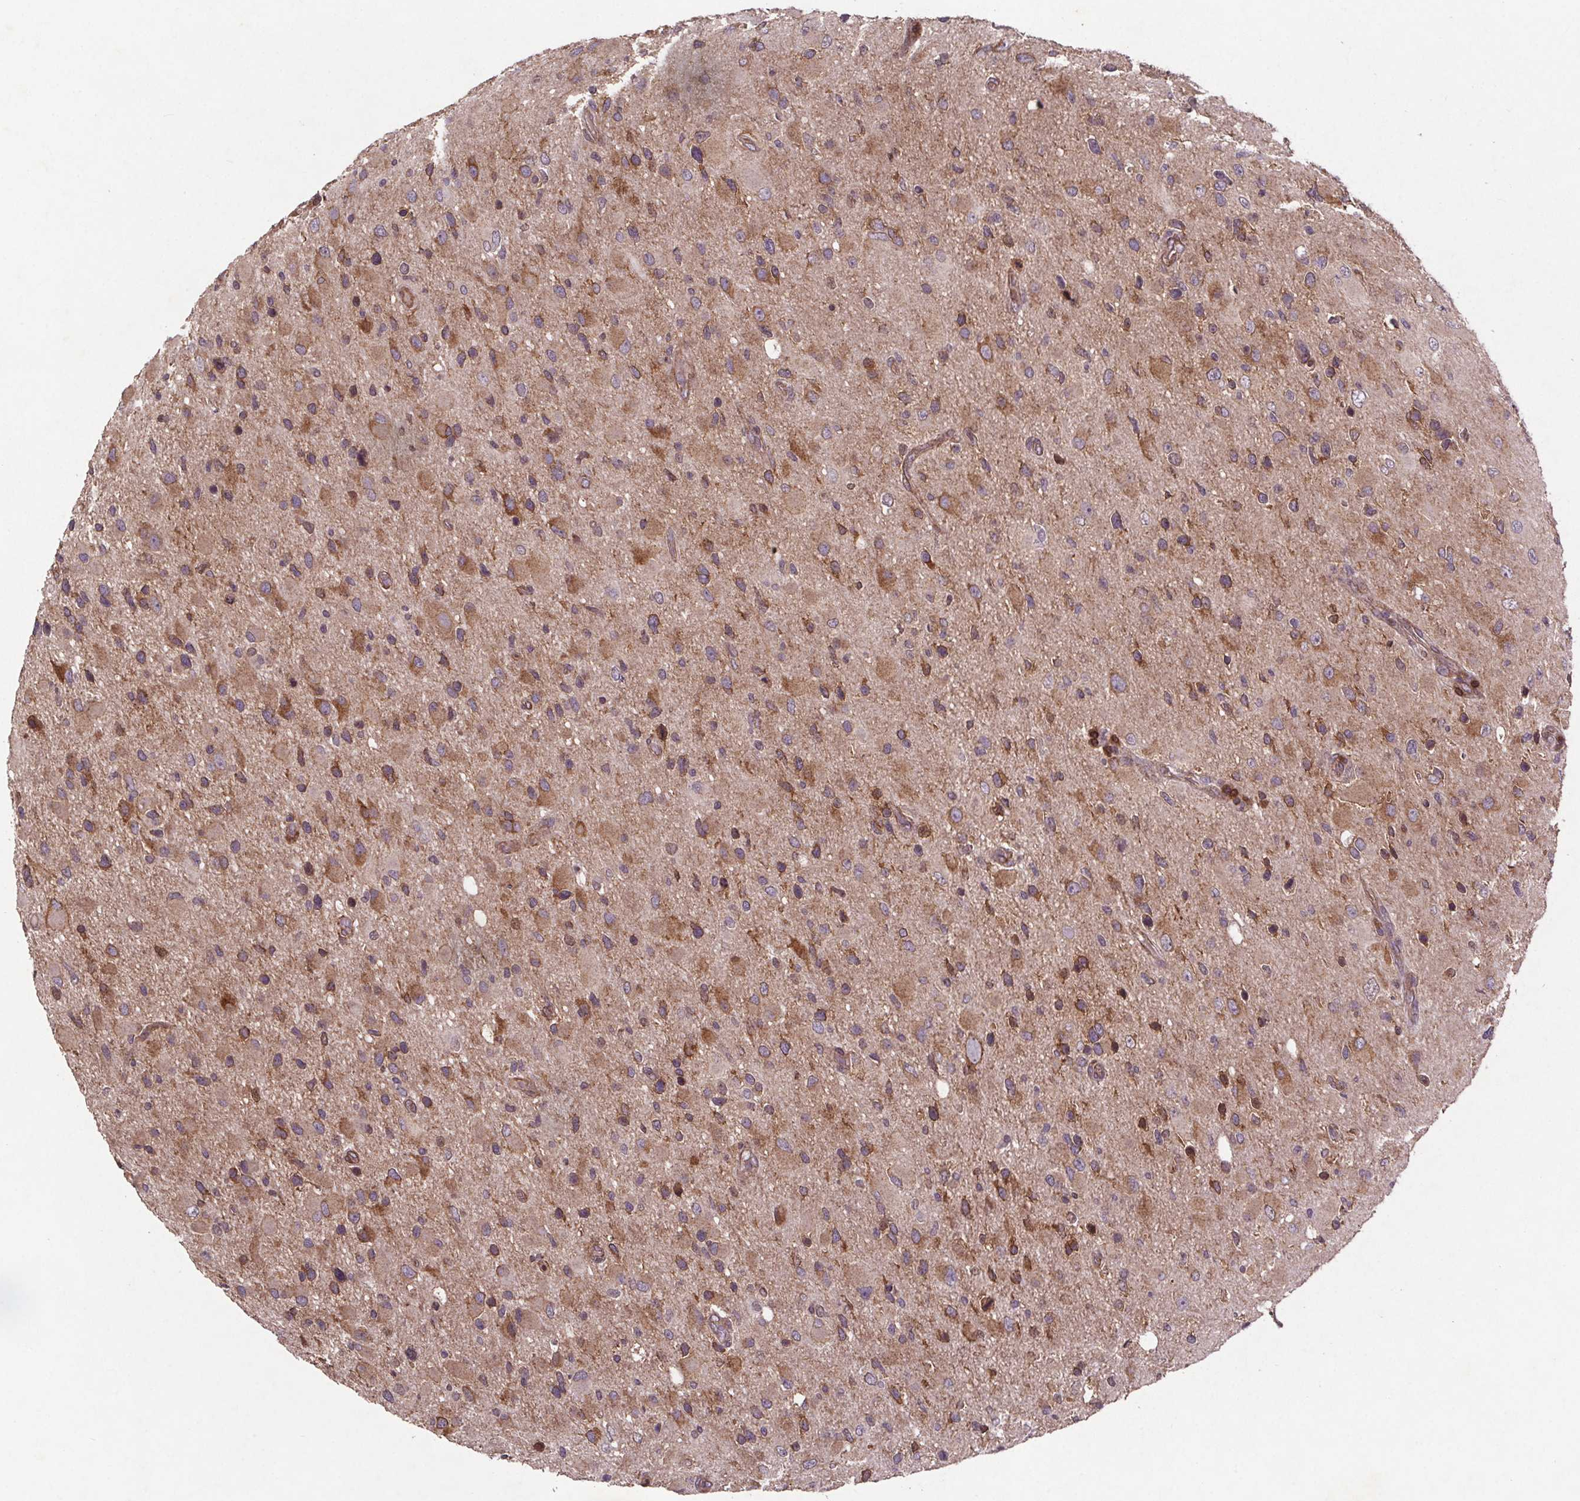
{"staining": {"intensity": "moderate", "quantity": ">75%", "location": "cytoplasmic/membranous"}, "tissue": "glioma", "cell_type": "Tumor cells", "image_type": "cancer", "snomed": [{"axis": "morphology", "description": "Glioma, malignant, Low grade"}, {"axis": "topography", "description": "Brain"}], "caption": "Human low-grade glioma (malignant) stained for a protein (brown) shows moderate cytoplasmic/membranous positive positivity in about >75% of tumor cells.", "gene": "STRN3", "patient": {"sex": "female", "age": 32}}